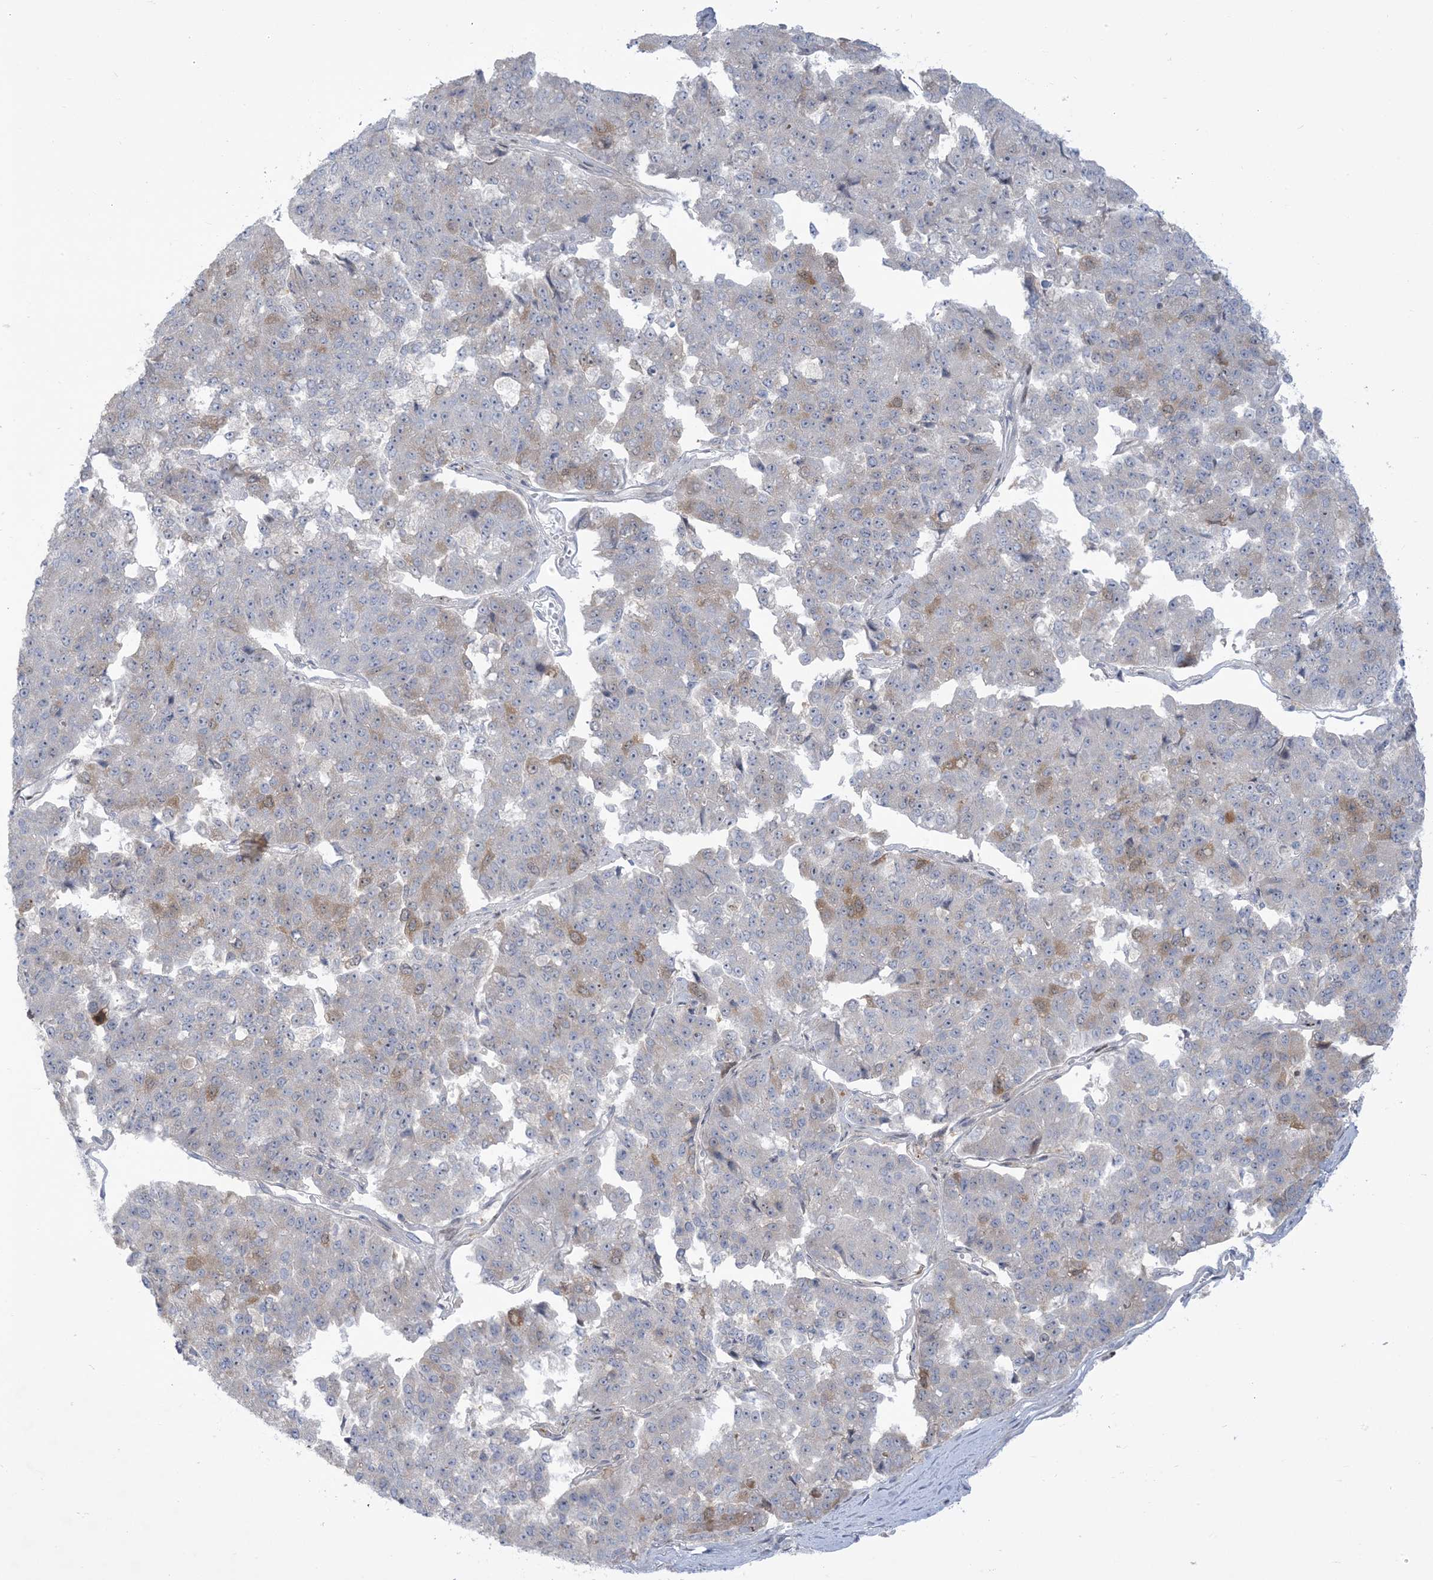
{"staining": {"intensity": "negative", "quantity": "none", "location": "none"}, "tissue": "pancreatic cancer", "cell_type": "Tumor cells", "image_type": "cancer", "snomed": [{"axis": "morphology", "description": "Adenocarcinoma, NOS"}, {"axis": "topography", "description": "Pancreas"}], "caption": "Pancreatic cancer (adenocarcinoma) was stained to show a protein in brown. There is no significant expression in tumor cells.", "gene": "AFTPH", "patient": {"sex": "male", "age": 50}}